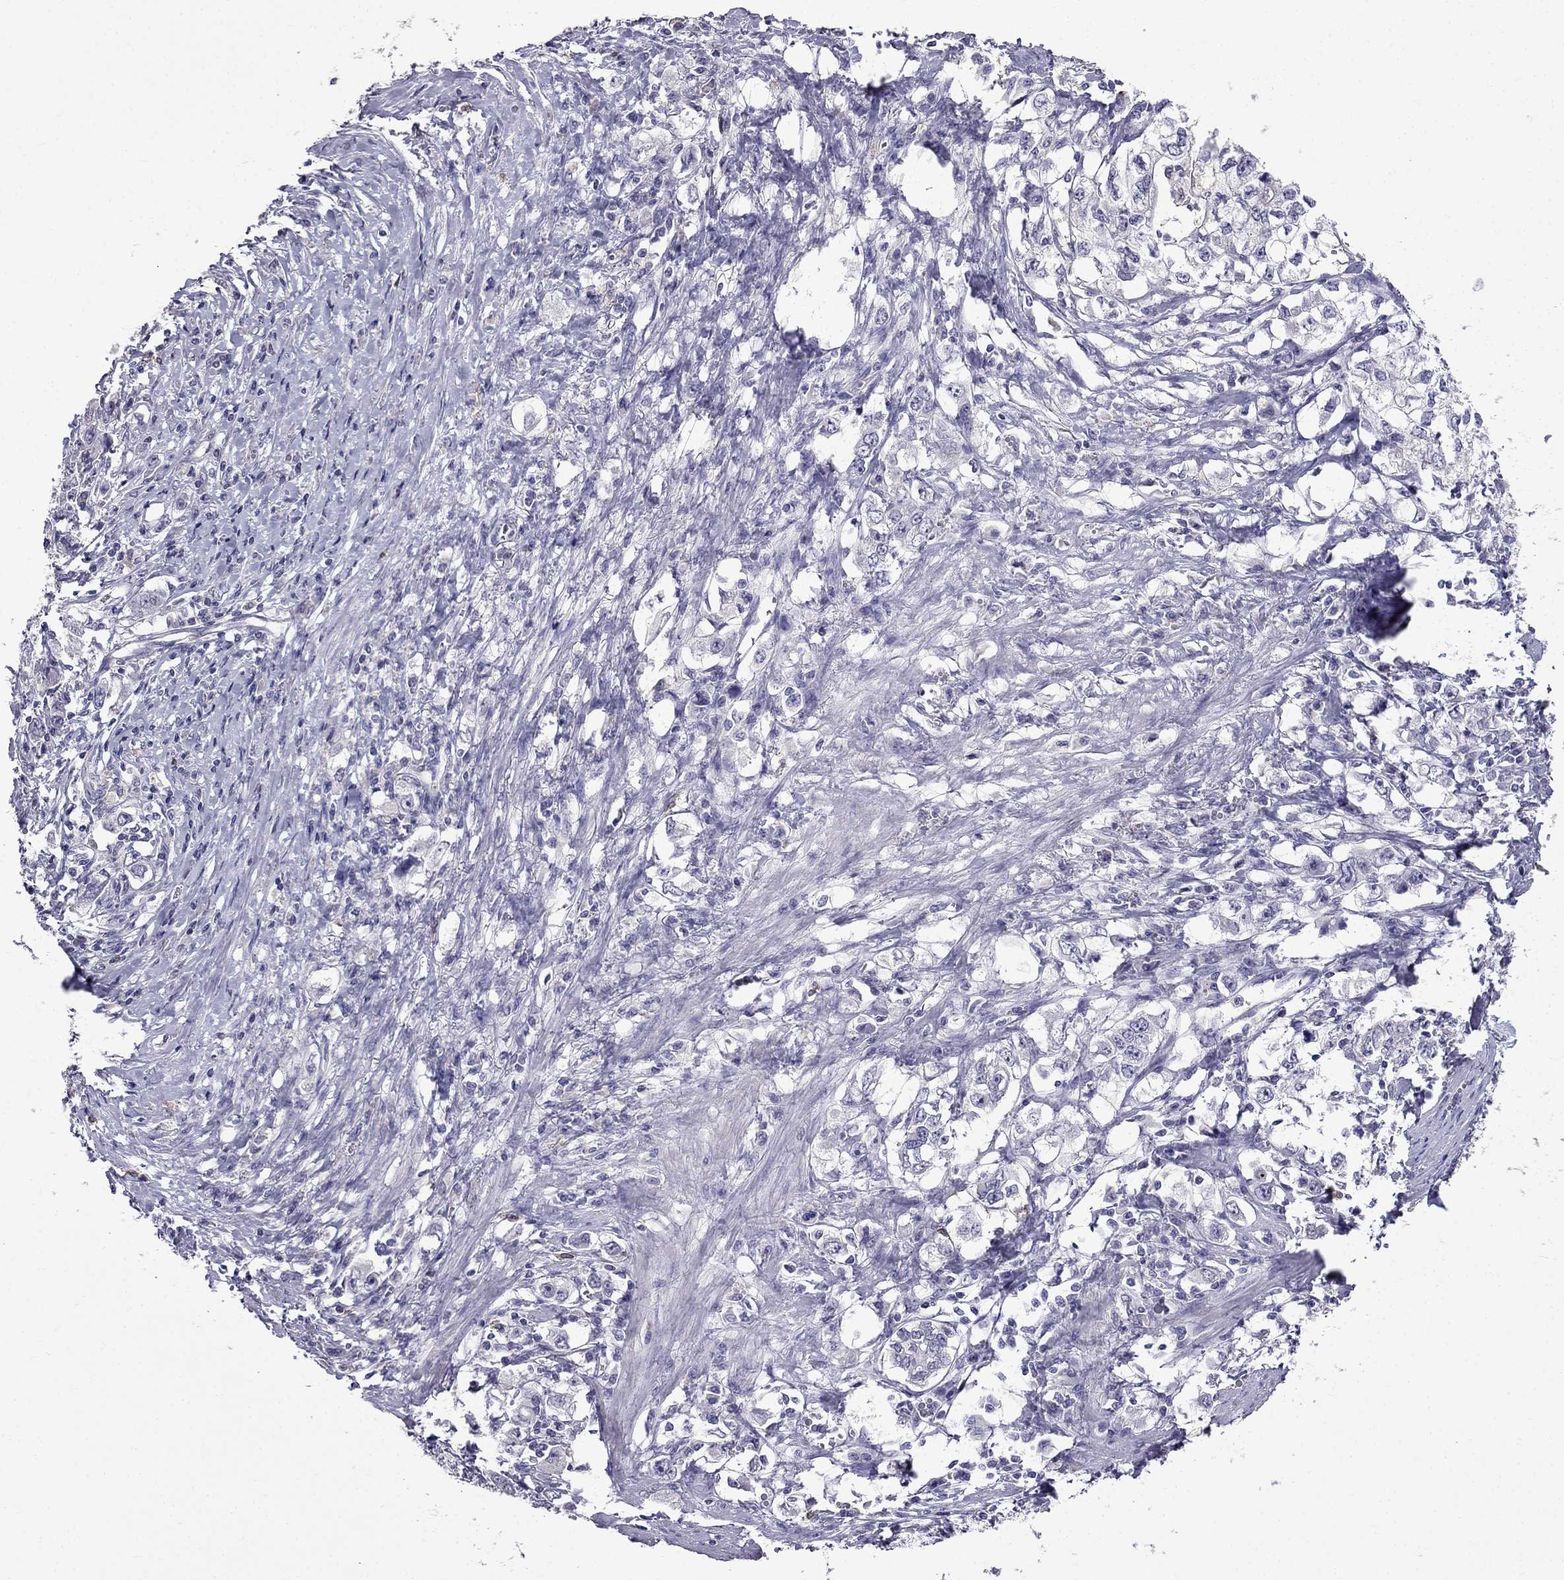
{"staining": {"intensity": "negative", "quantity": "none", "location": "none"}, "tissue": "stomach cancer", "cell_type": "Tumor cells", "image_type": "cancer", "snomed": [{"axis": "morphology", "description": "Adenocarcinoma, NOS"}, {"axis": "topography", "description": "Stomach, lower"}], "caption": "This is an IHC image of human stomach adenocarcinoma. There is no staining in tumor cells.", "gene": "AQP9", "patient": {"sex": "female", "age": 72}}